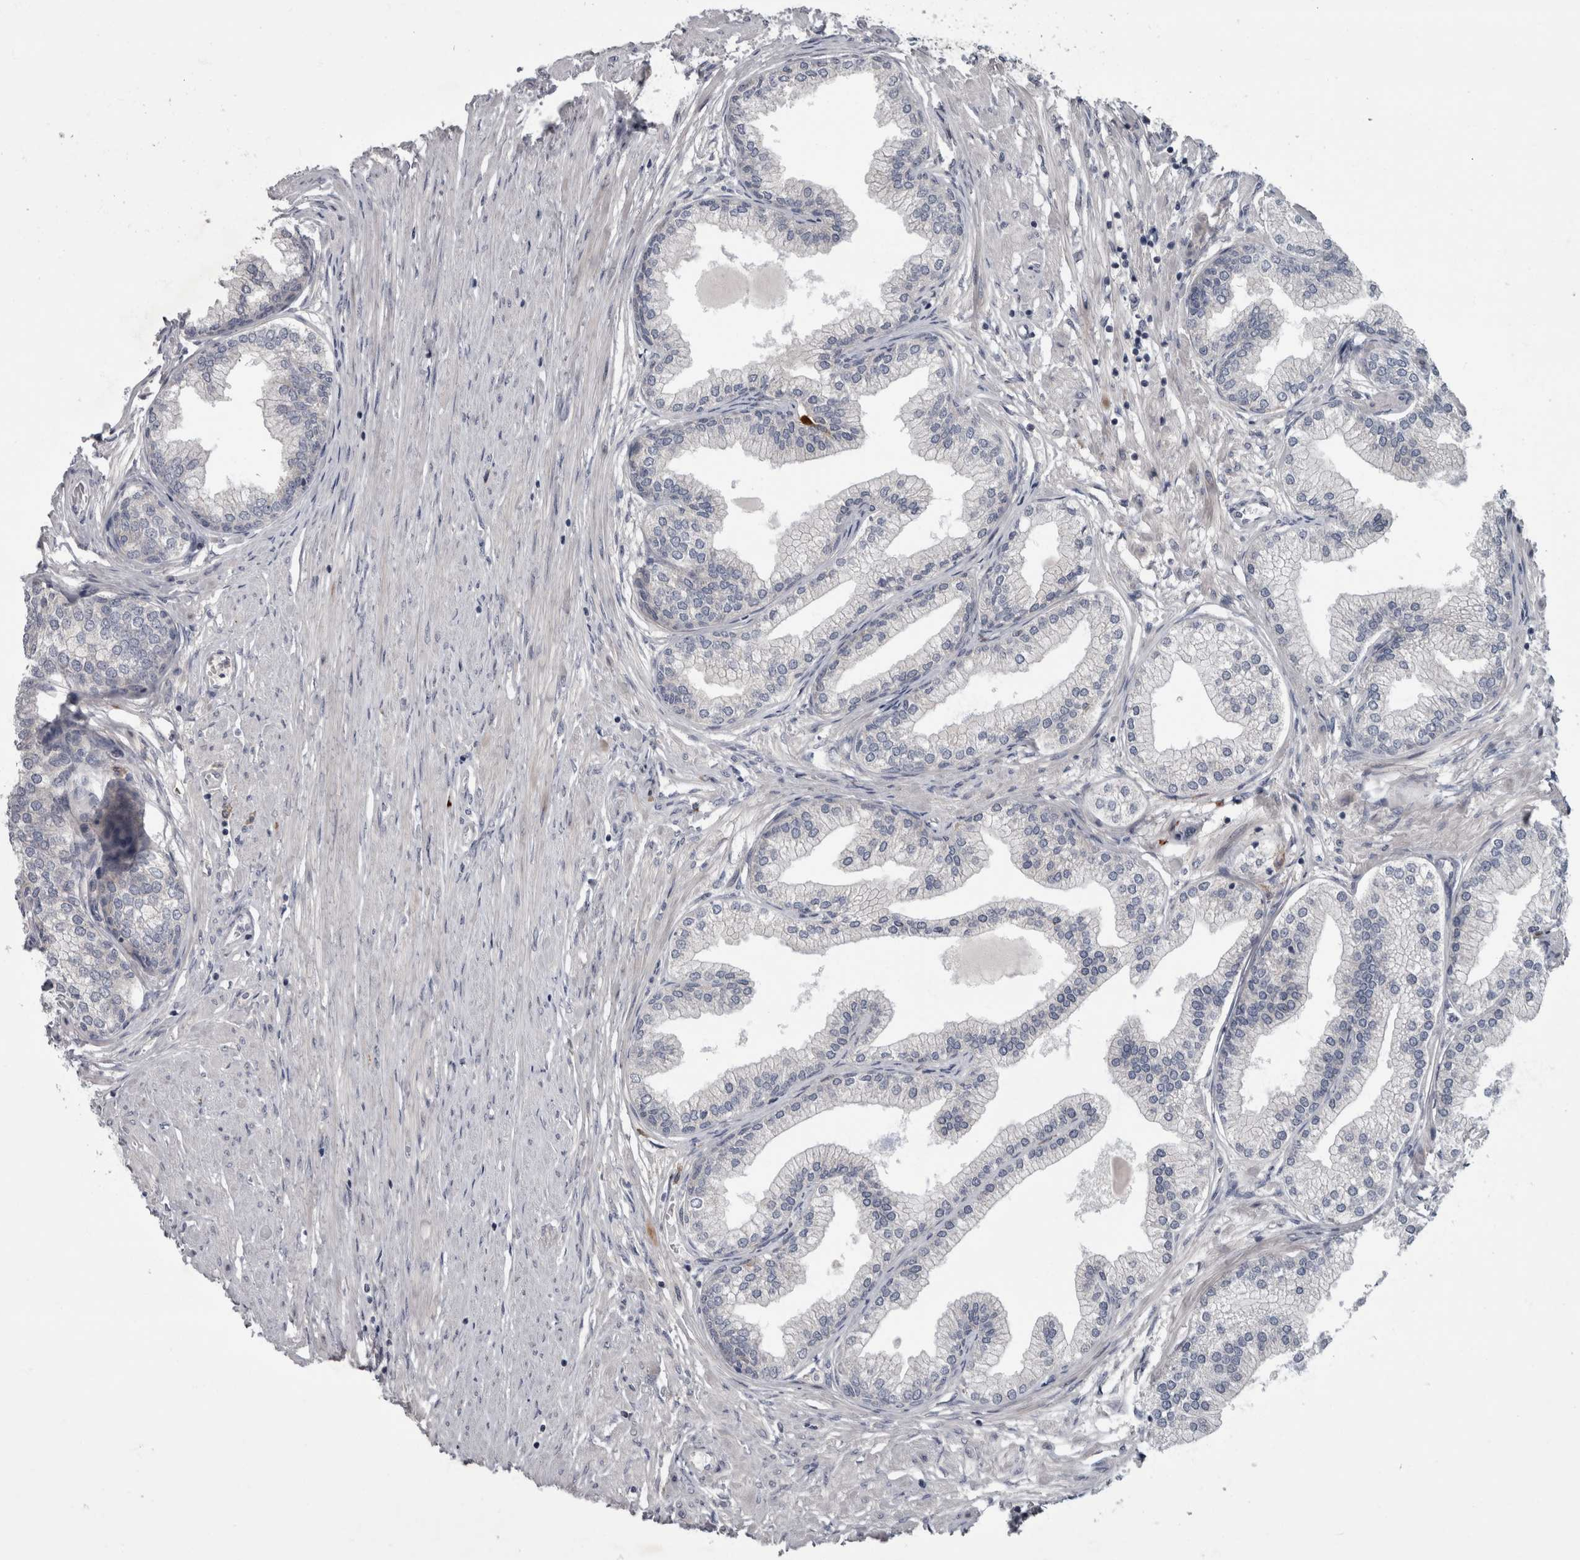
{"staining": {"intensity": "weak", "quantity": "<25%", "location": "cytoplasmic/membranous"}, "tissue": "prostate", "cell_type": "Glandular cells", "image_type": "normal", "snomed": [{"axis": "morphology", "description": "Normal tissue, NOS"}, {"axis": "morphology", "description": "Urothelial carcinoma, Low grade"}, {"axis": "topography", "description": "Urinary bladder"}, {"axis": "topography", "description": "Prostate"}], "caption": "The micrograph displays no staining of glandular cells in benign prostate. (DAB (3,3'-diaminobenzidine) immunohistochemistry visualized using brightfield microscopy, high magnification).", "gene": "CDC42BPG", "patient": {"sex": "male", "age": 60}}